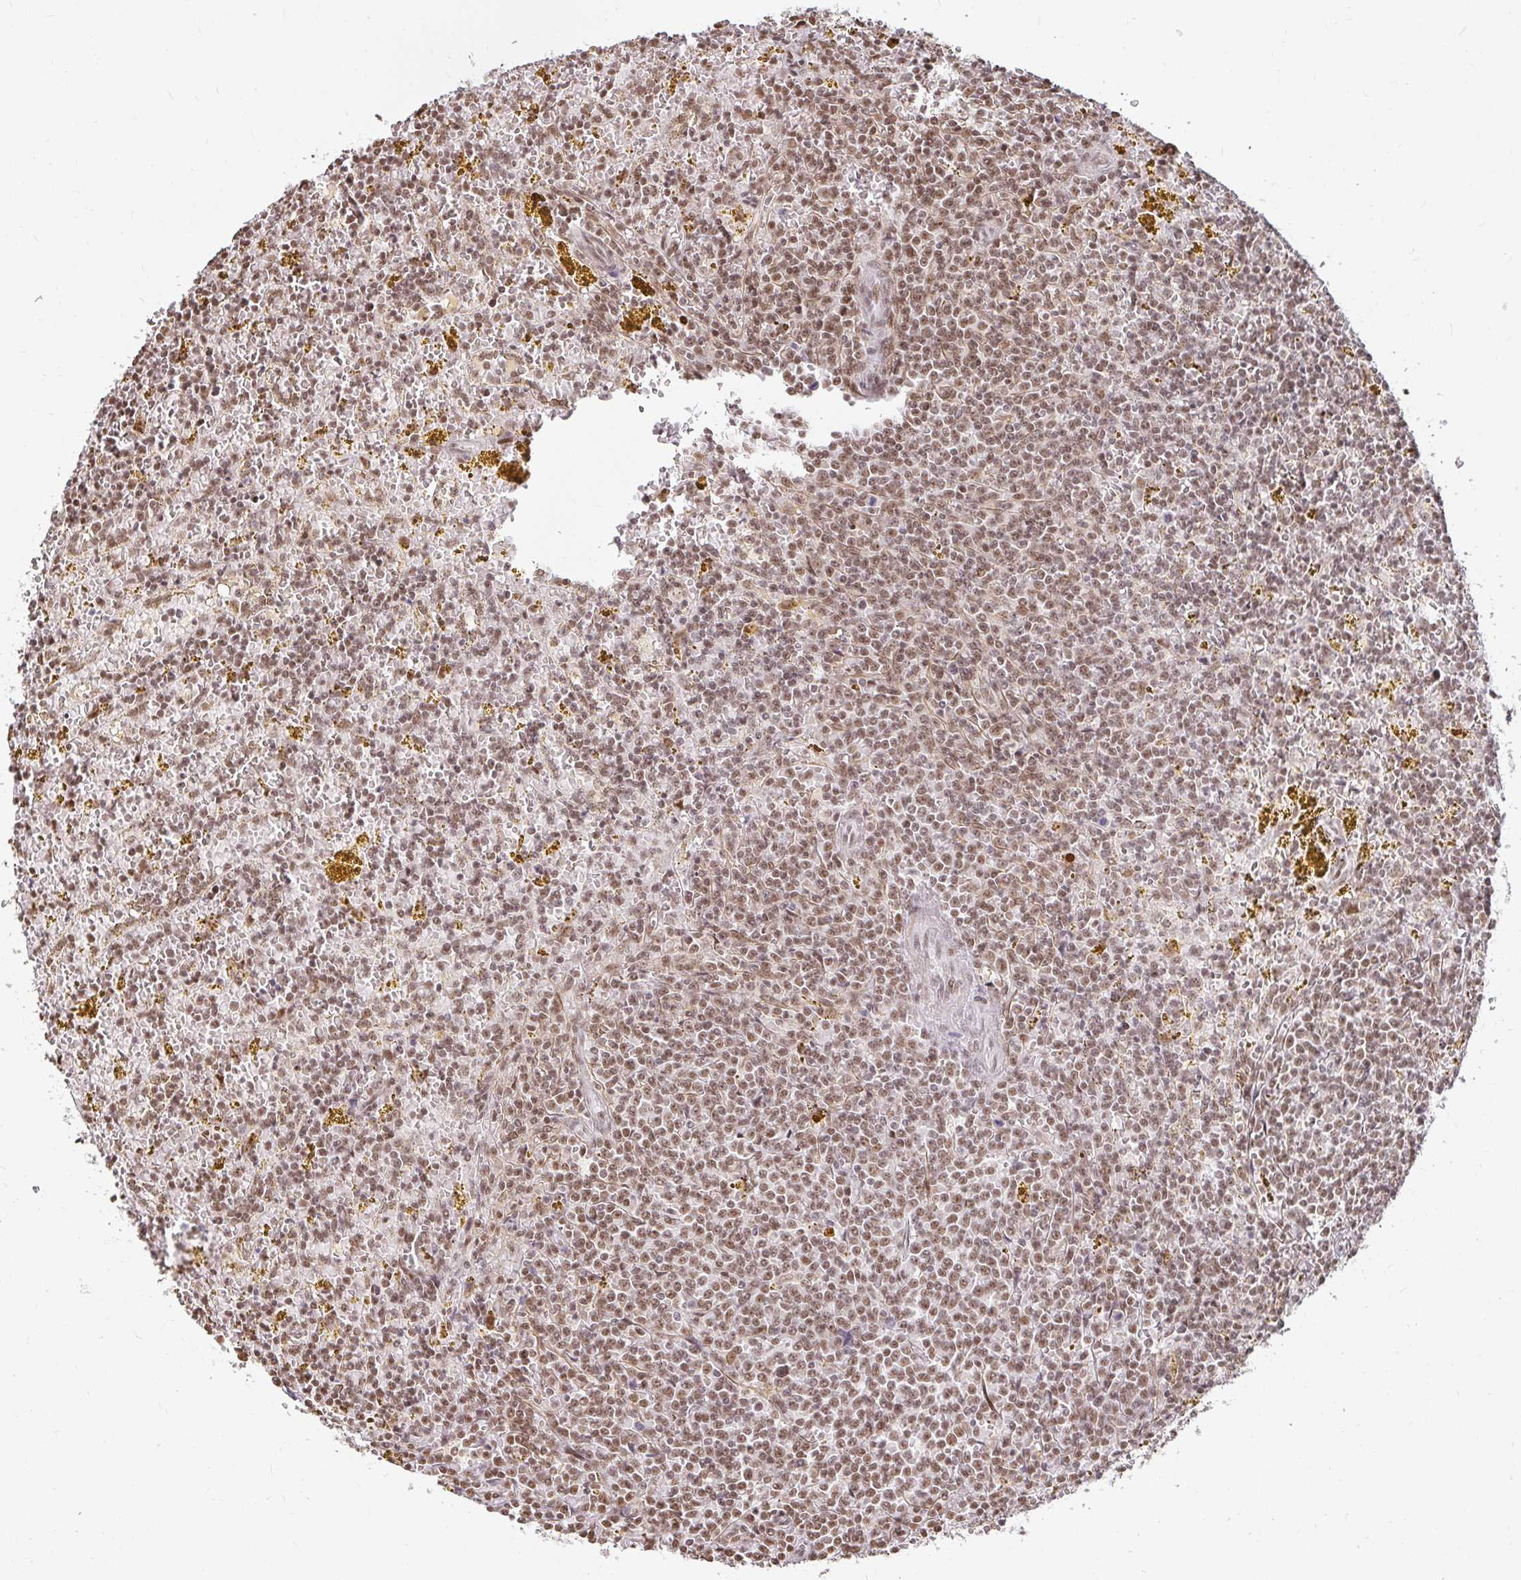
{"staining": {"intensity": "moderate", "quantity": ">75%", "location": "nuclear"}, "tissue": "lymphoma", "cell_type": "Tumor cells", "image_type": "cancer", "snomed": [{"axis": "morphology", "description": "Malignant lymphoma, non-Hodgkin's type, Low grade"}, {"axis": "topography", "description": "Spleen"}, {"axis": "topography", "description": "Lymph node"}], "caption": "Immunohistochemistry (IHC) of human malignant lymphoma, non-Hodgkin's type (low-grade) shows medium levels of moderate nuclear expression in about >75% of tumor cells.", "gene": "HNRNPU", "patient": {"sex": "female", "age": 66}}